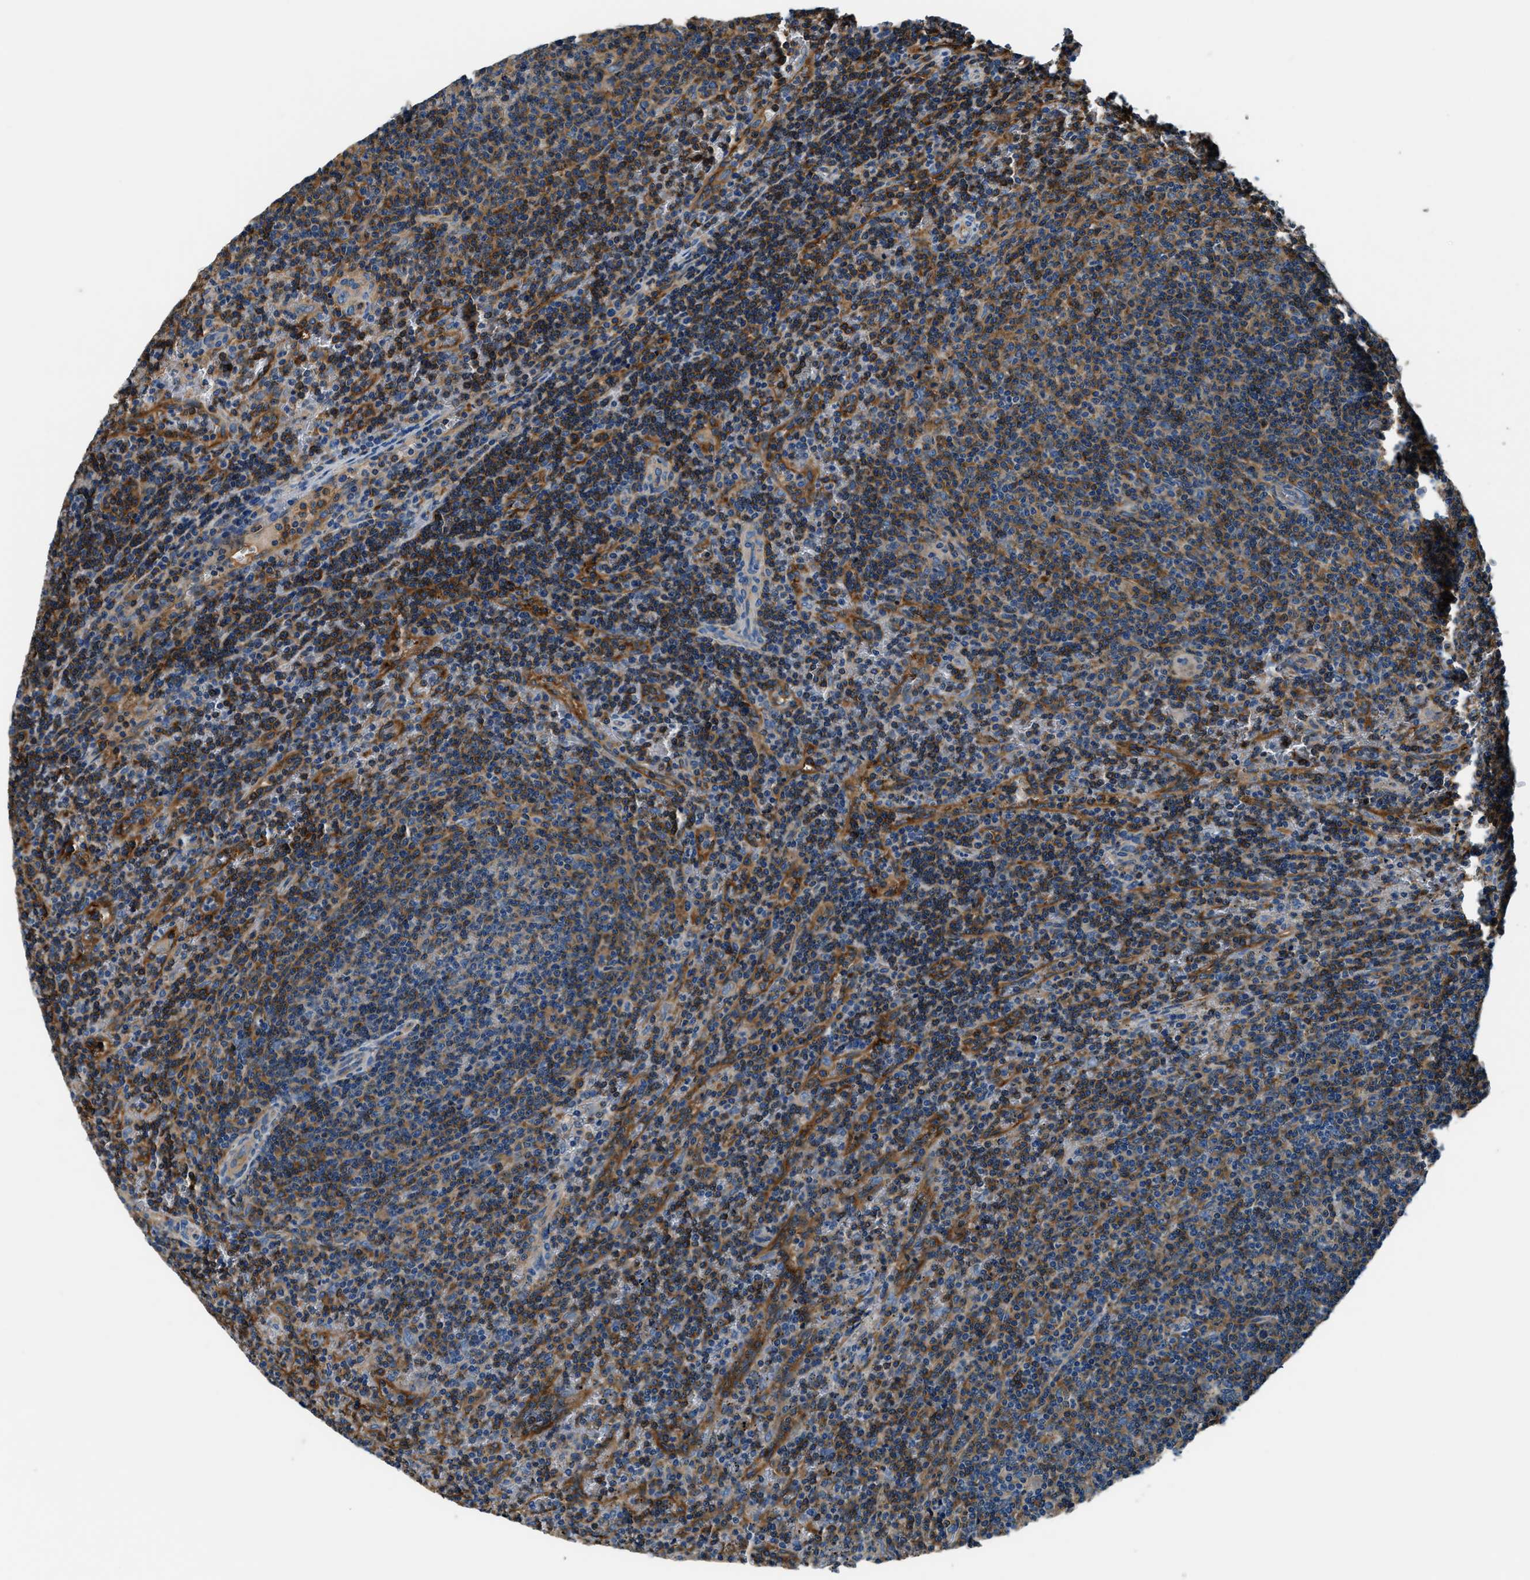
{"staining": {"intensity": "strong", "quantity": "25%-75%", "location": "cytoplasmic/membranous"}, "tissue": "lymphoma", "cell_type": "Tumor cells", "image_type": "cancer", "snomed": [{"axis": "morphology", "description": "Malignant lymphoma, non-Hodgkin's type, Low grade"}, {"axis": "topography", "description": "Spleen"}], "caption": "An image of malignant lymphoma, non-Hodgkin's type (low-grade) stained for a protein displays strong cytoplasmic/membranous brown staining in tumor cells.", "gene": "EEA1", "patient": {"sex": "female", "age": 50}}